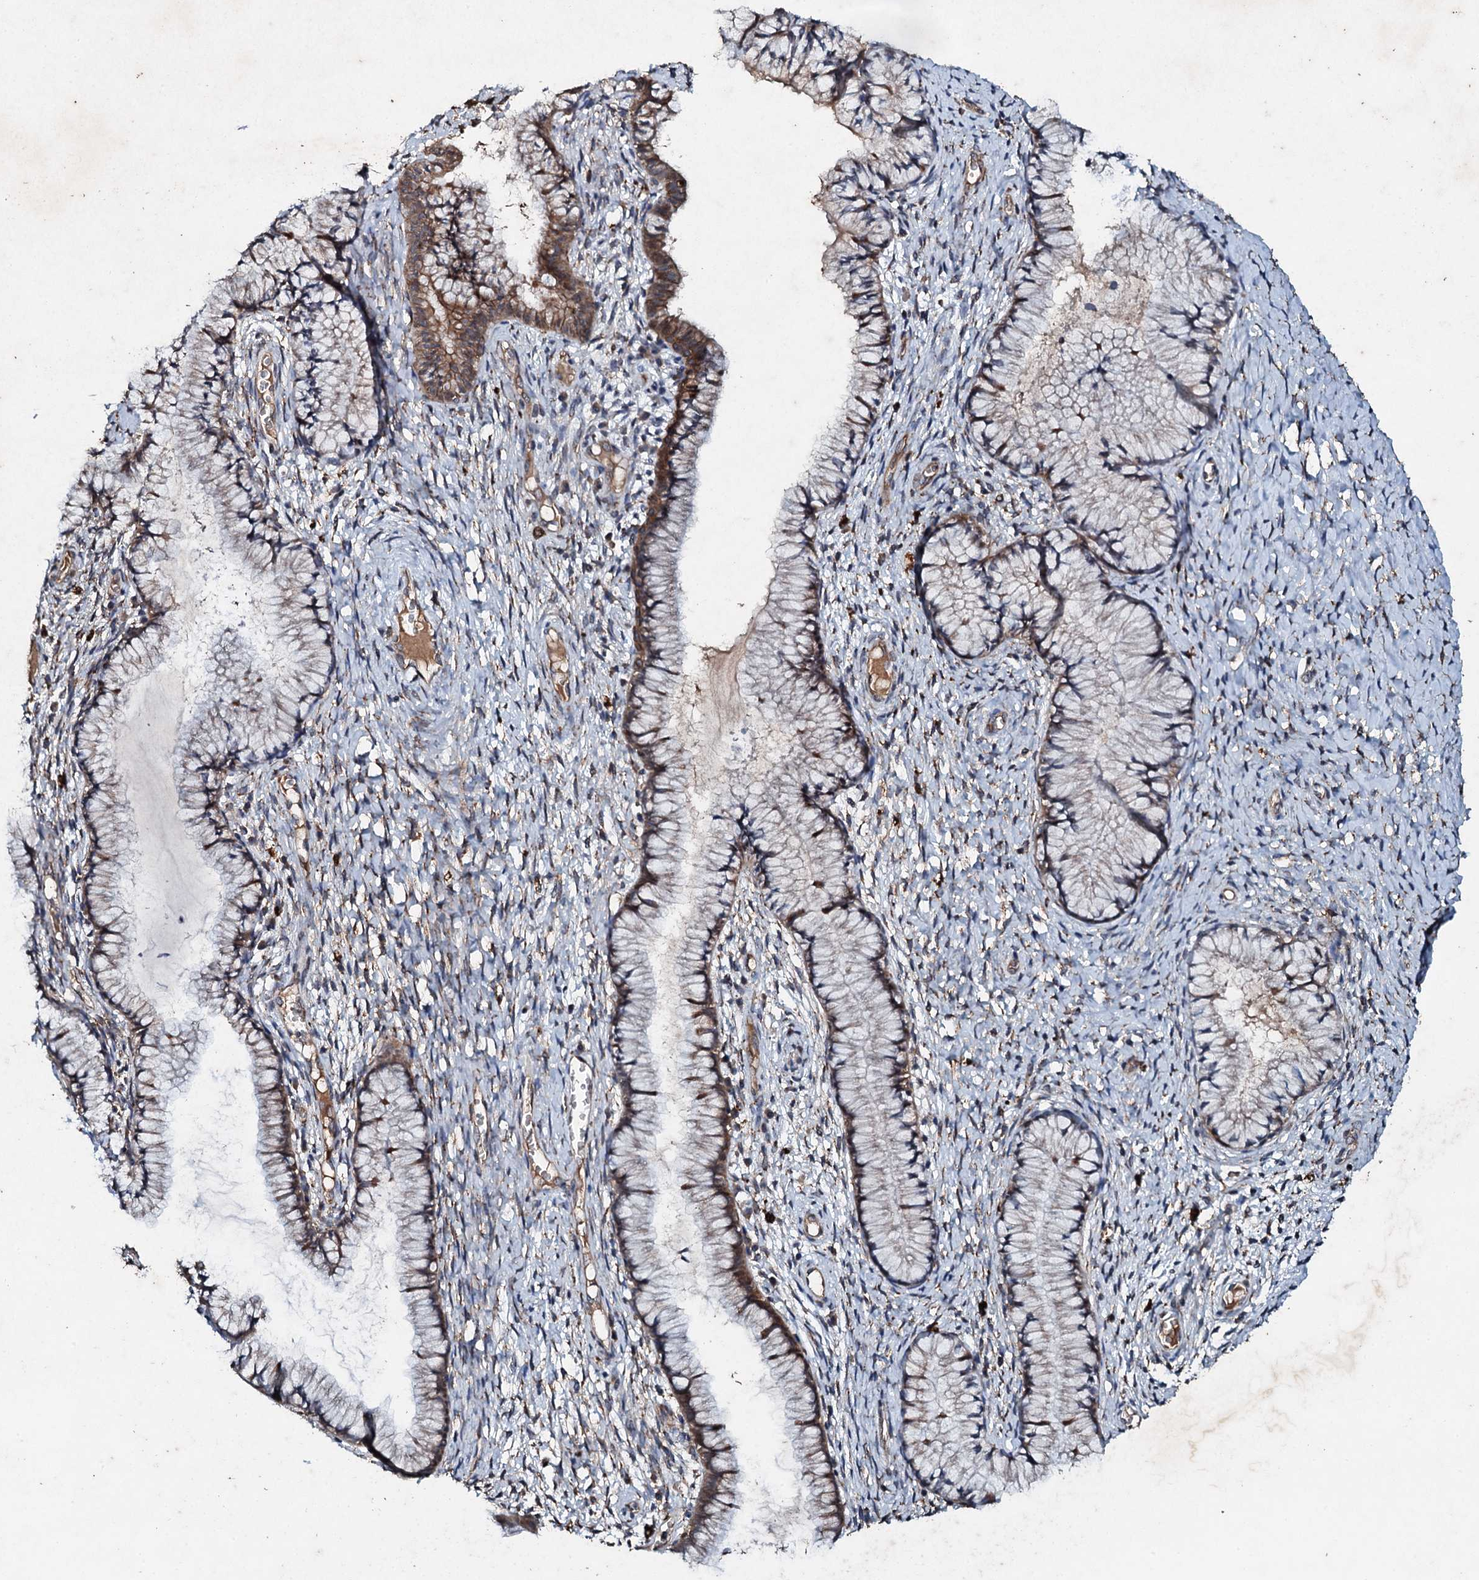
{"staining": {"intensity": "moderate", "quantity": "25%-75%", "location": "cytoplasmic/membranous"}, "tissue": "cervix", "cell_type": "Glandular cells", "image_type": "normal", "snomed": [{"axis": "morphology", "description": "Normal tissue, NOS"}, {"axis": "topography", "description": "Cervix"}], "caption": "A high-resolution histopathology image shows IHC staining of normal cervix, which displays moderate cytoplasmic/membranous expression in approximately 25%-75% of glandular cells.", "gene": "ADAMTS10", "patient": {"sex": "female", "age": 42}}